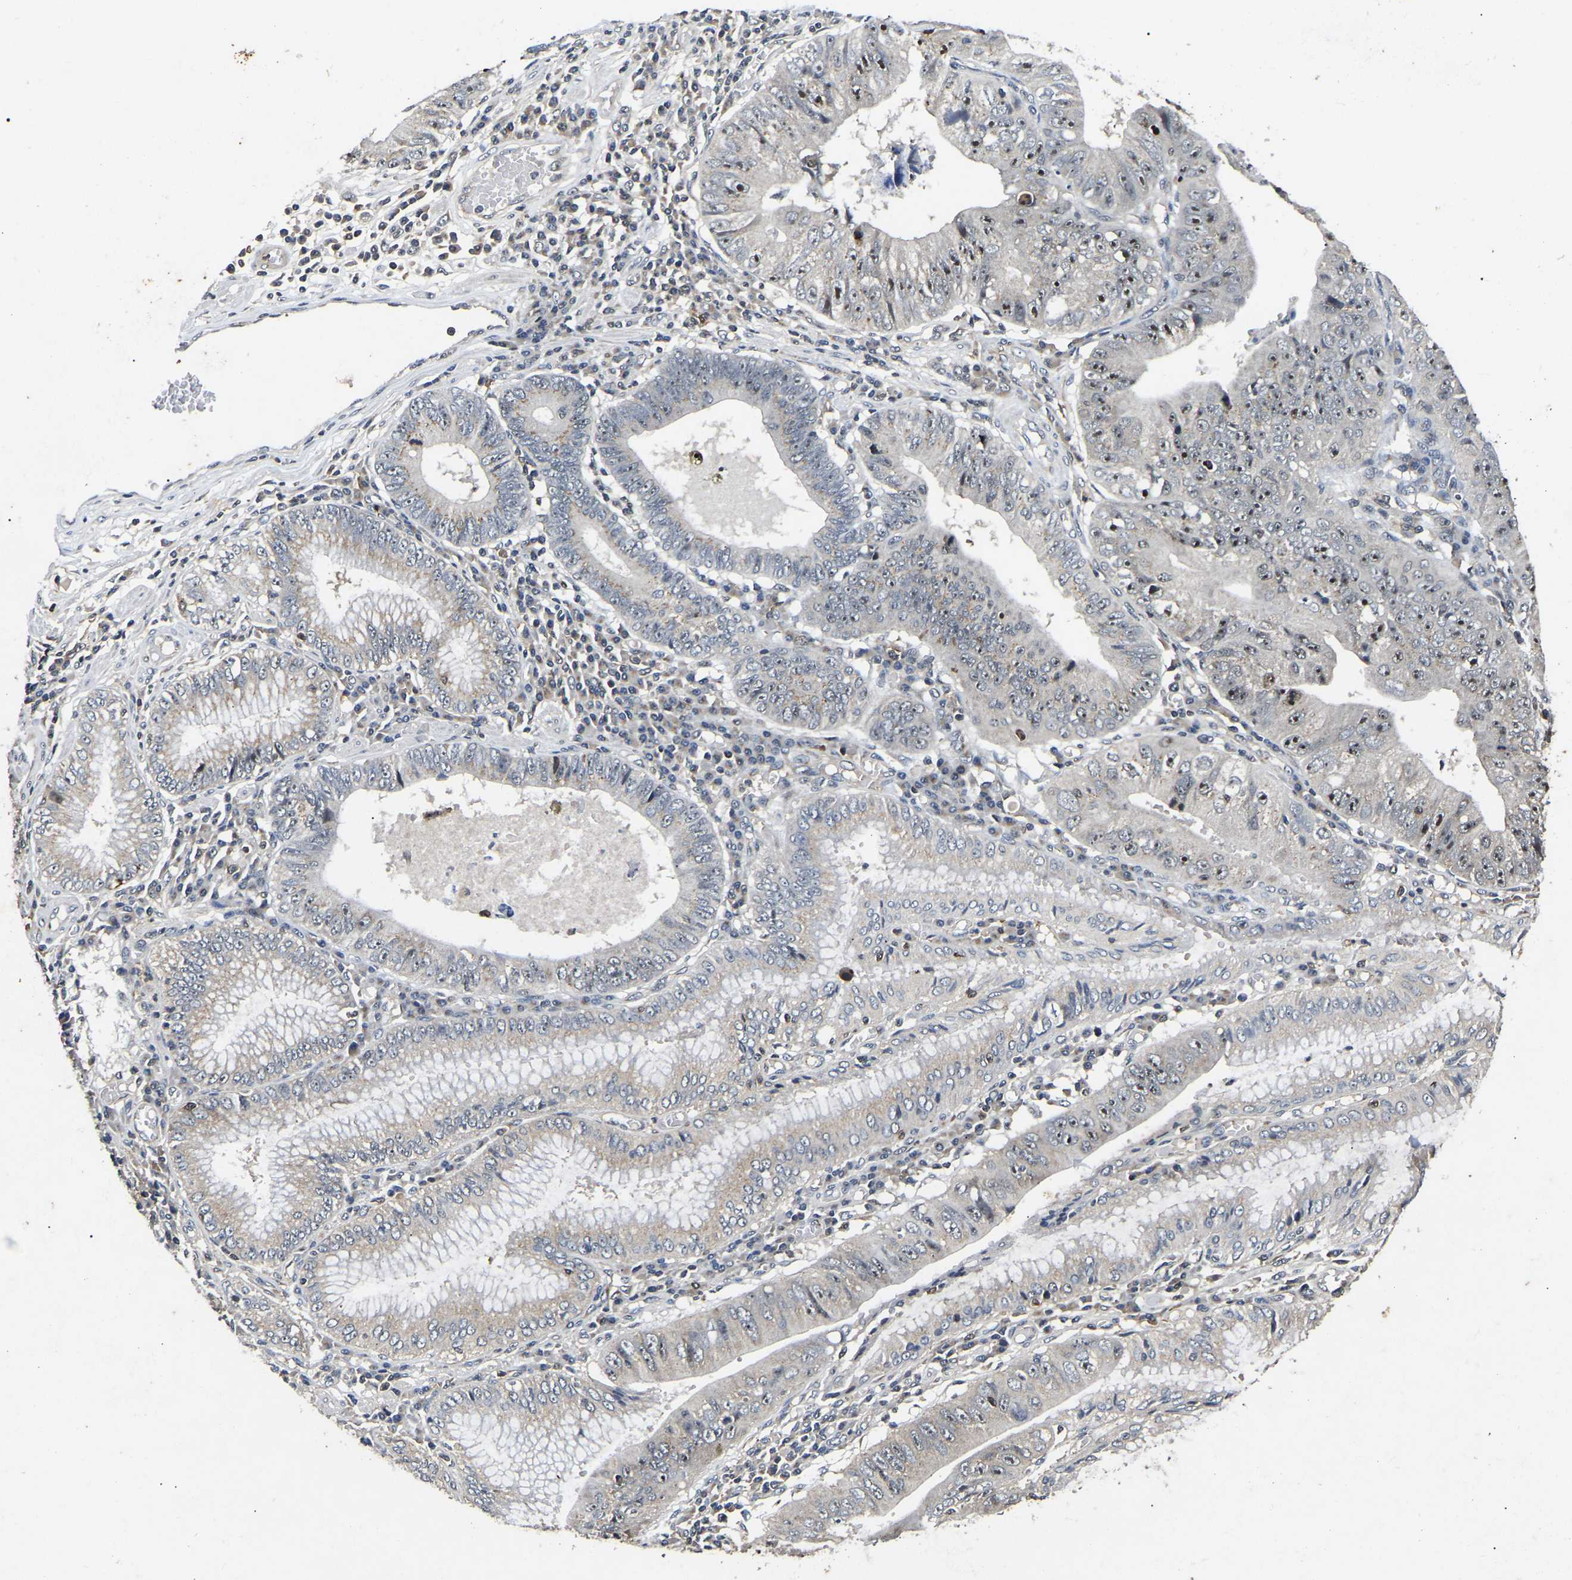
{"staining": {"intensity": "strong", "quantity": "25%-75%", "location": "nuclear"}, "tissue": "stomach cancer", "cell_type": "Tumor cells", "image_type": "cancer", "snomed": [{"axis": "morphology", "description": "Adenocarcinoma, NOS"}, {"axis": "topography", "description": "Stomach"}], "caption": "A brown stain labels strong nuclear expression of a protein in stomach cancer (adenocarcinoma) tumor cells. The staining was performed using DAB, with brown indicating positive protein expression. Nuclei are stained blue with hematoxylin.", "gene": "RBM28", "patient": {"sex": "male", "age": 59}}